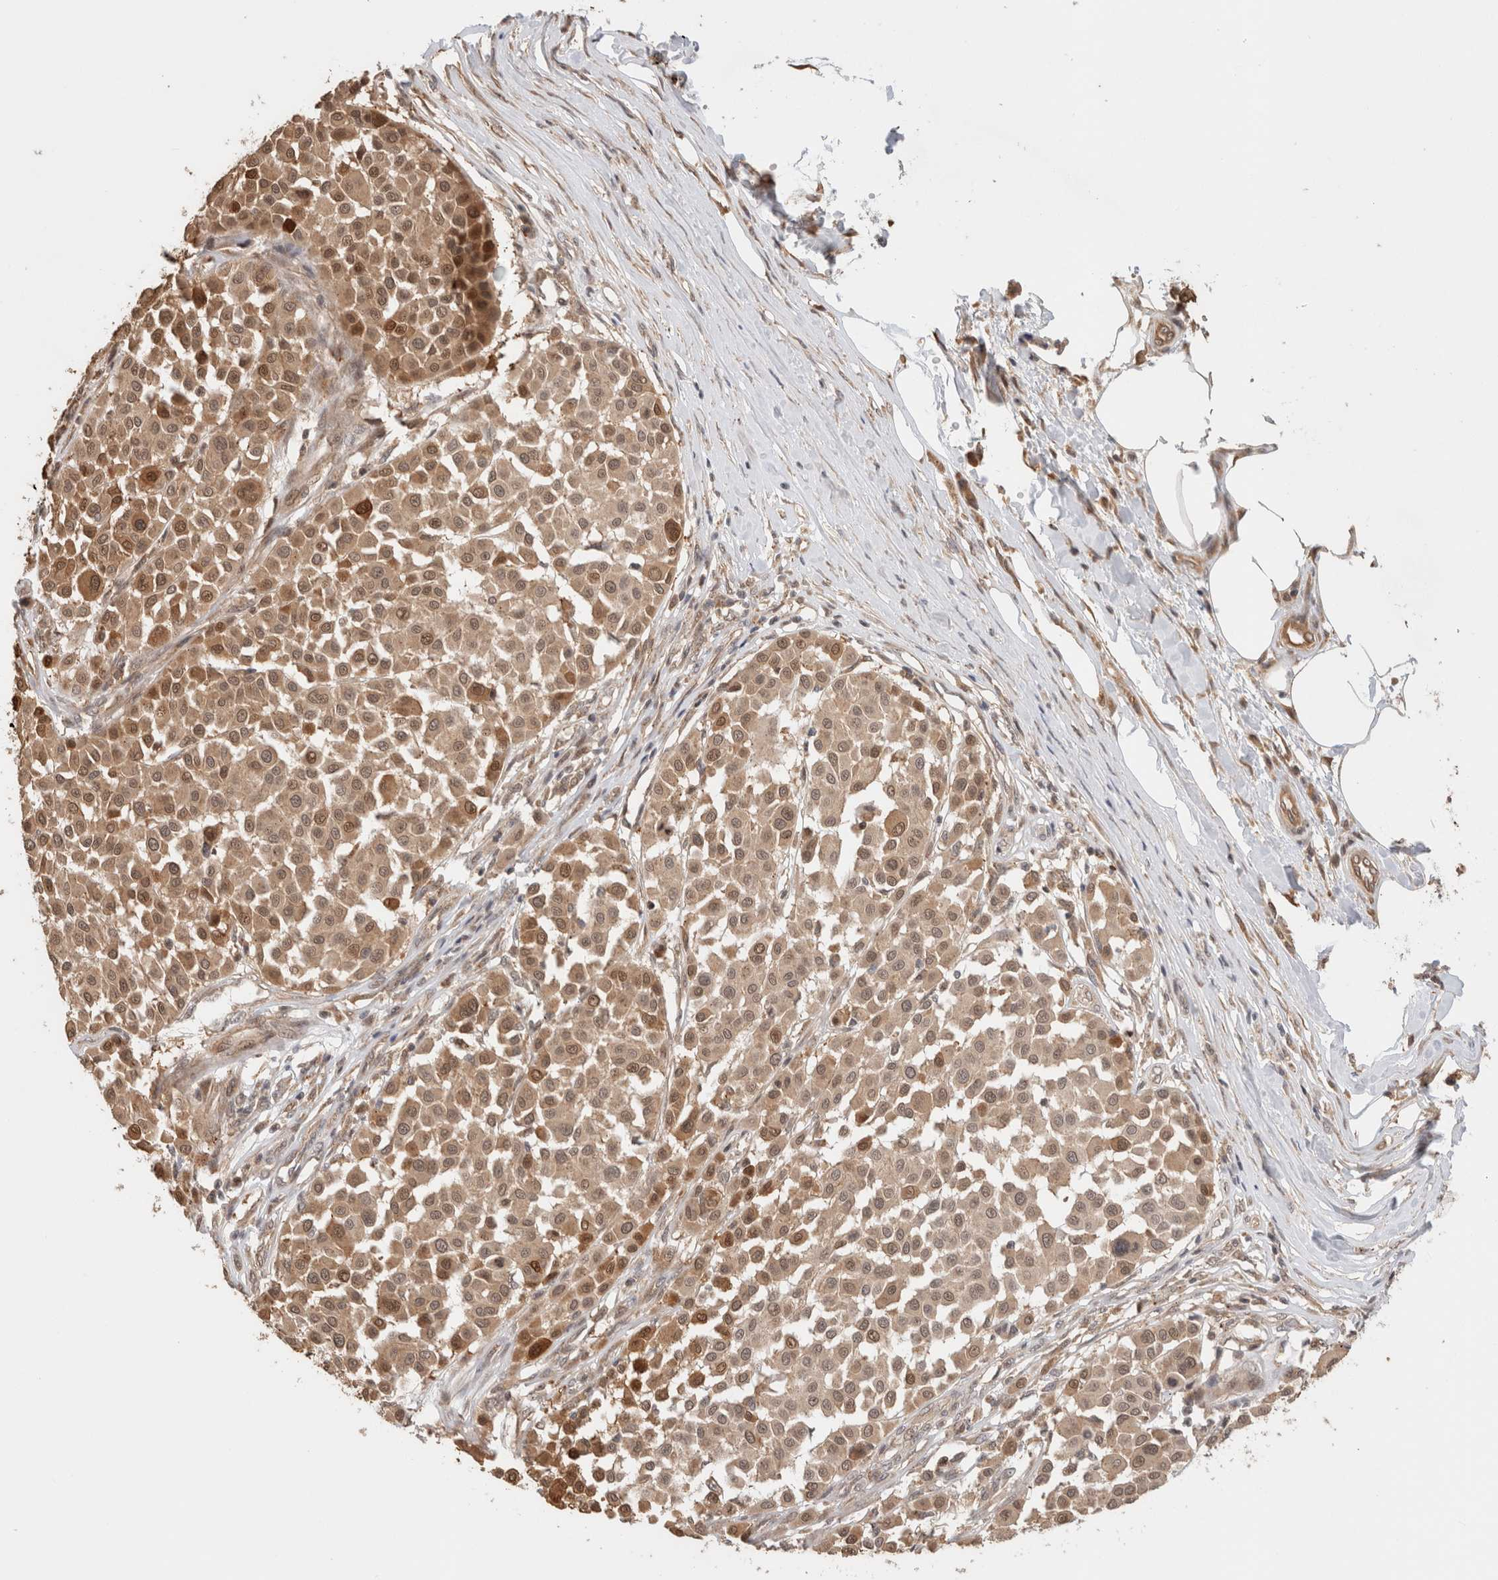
{"staining": {"intensity": "moderate", "quantity": ">75%", "location": "cytoplasmic/membranous,nuclear"}, "tissue": "melanoma", "cell_type": "Tumor cells", "image_type": "cancer", "snomed": [{"axis": "morphology", "description": "Malignant melanoma, Metastatic site"}, {"axis": "topography", "description": "Soft tissue"}], "caption": "The immunohistochemical stain highlights moderate cytoplasmic/membranous and nuclear expression in tumor cells of melanoma tissue. The staining was performed using DAB to visualize the protein expression in brown, while the nuclei were stained in blue with hematoxylin (Magnification: 20x).", "gene": "OTUD6B", "patient": {"sex": "male", "age": 41}}